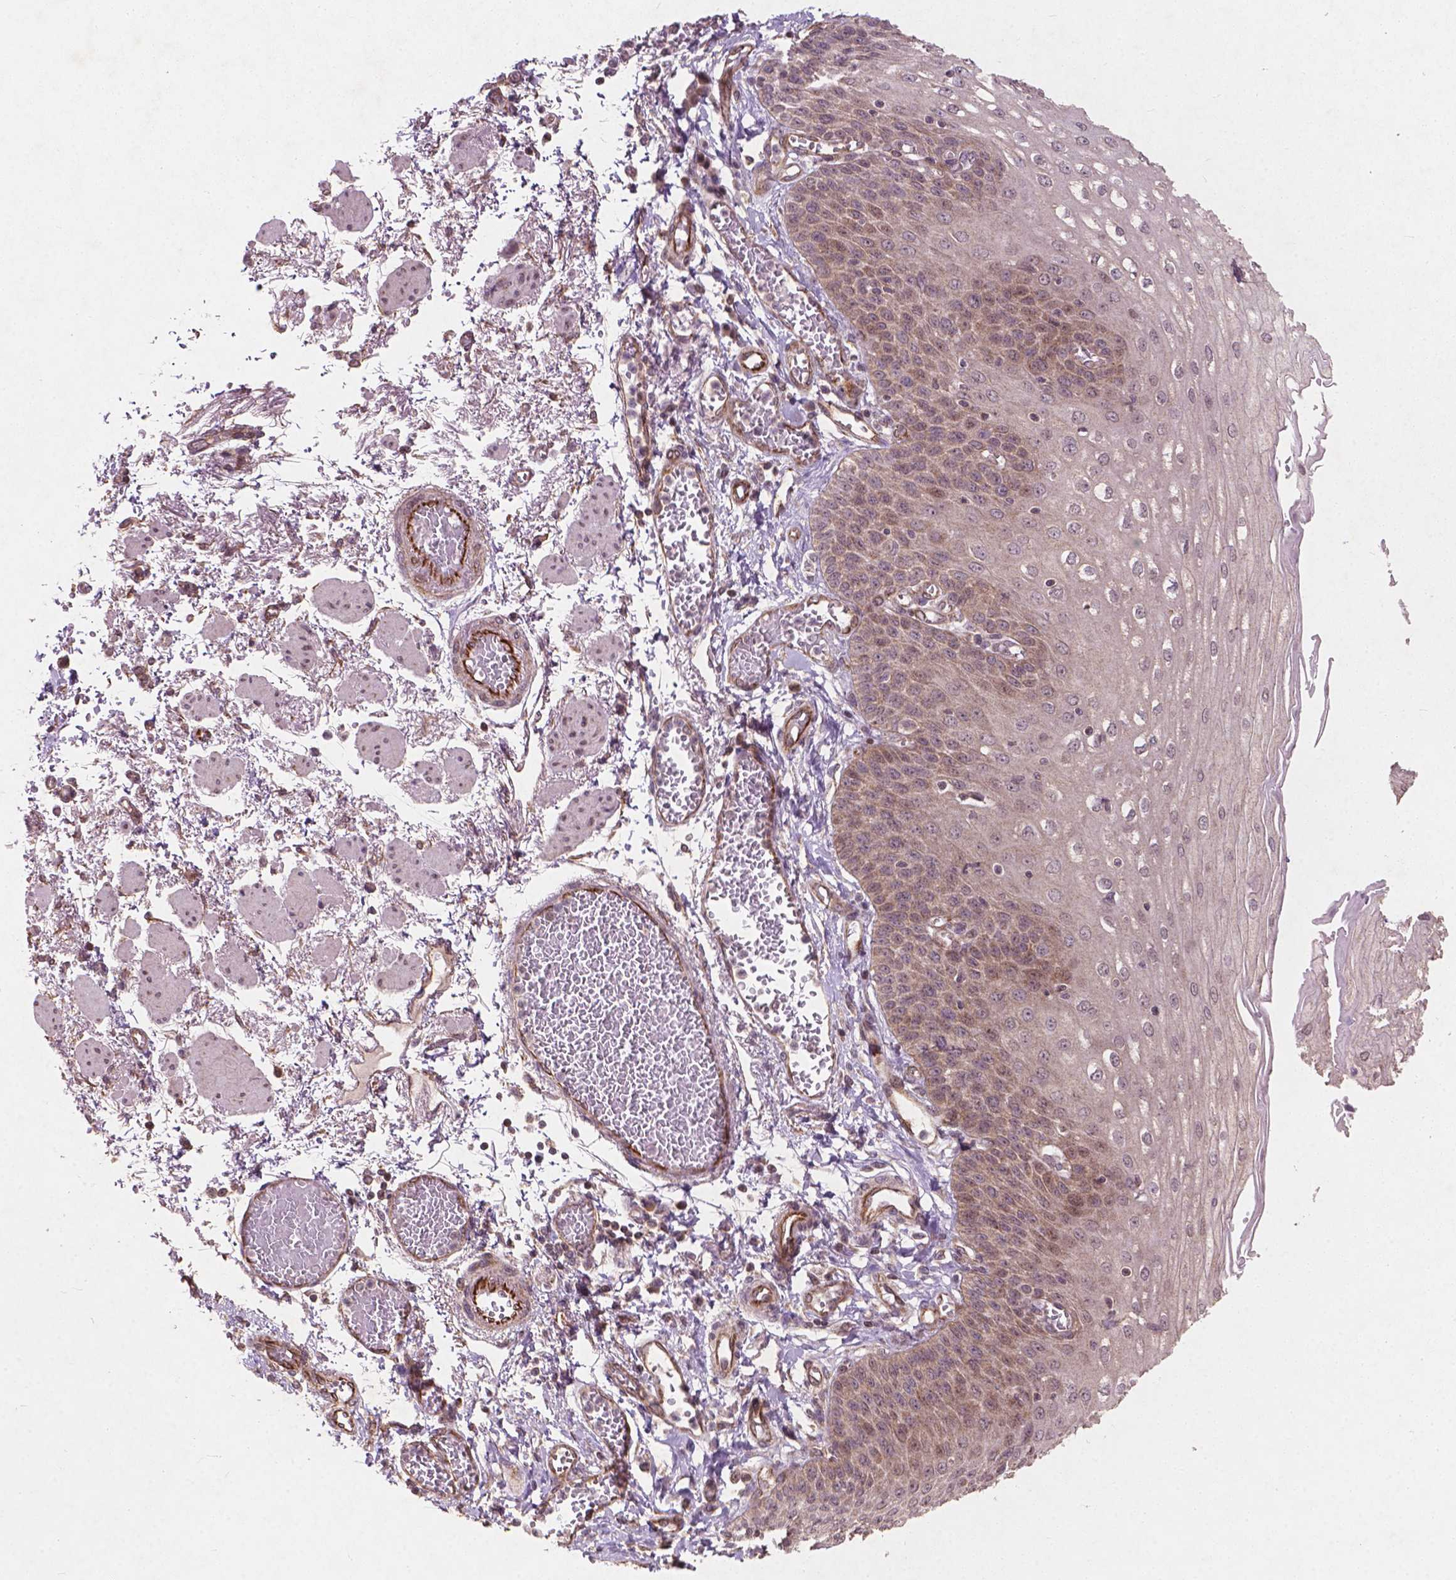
{"staining": {"intensity": "weak", "quantity": "<25%", "location": "nuclear"}, "tissue": "esophagus", "cell_type": "Squamous epithelial cells", "image_type": "normal", "snomed": [{"axis": "morphology", "description": "Normal tissue, NOS"}, {"axis": "morphology", "description": "Adenocarcinoma, NOS"}, {"axis": "topography", "description": "Esophagus"}], "caption": "Human esophagus stained for a protein using immunohistochemistry demonstrates no staining in squamous epithelial cells.", "gene": "SMAD2", "patient": {"sex": "male", "age": 81}}